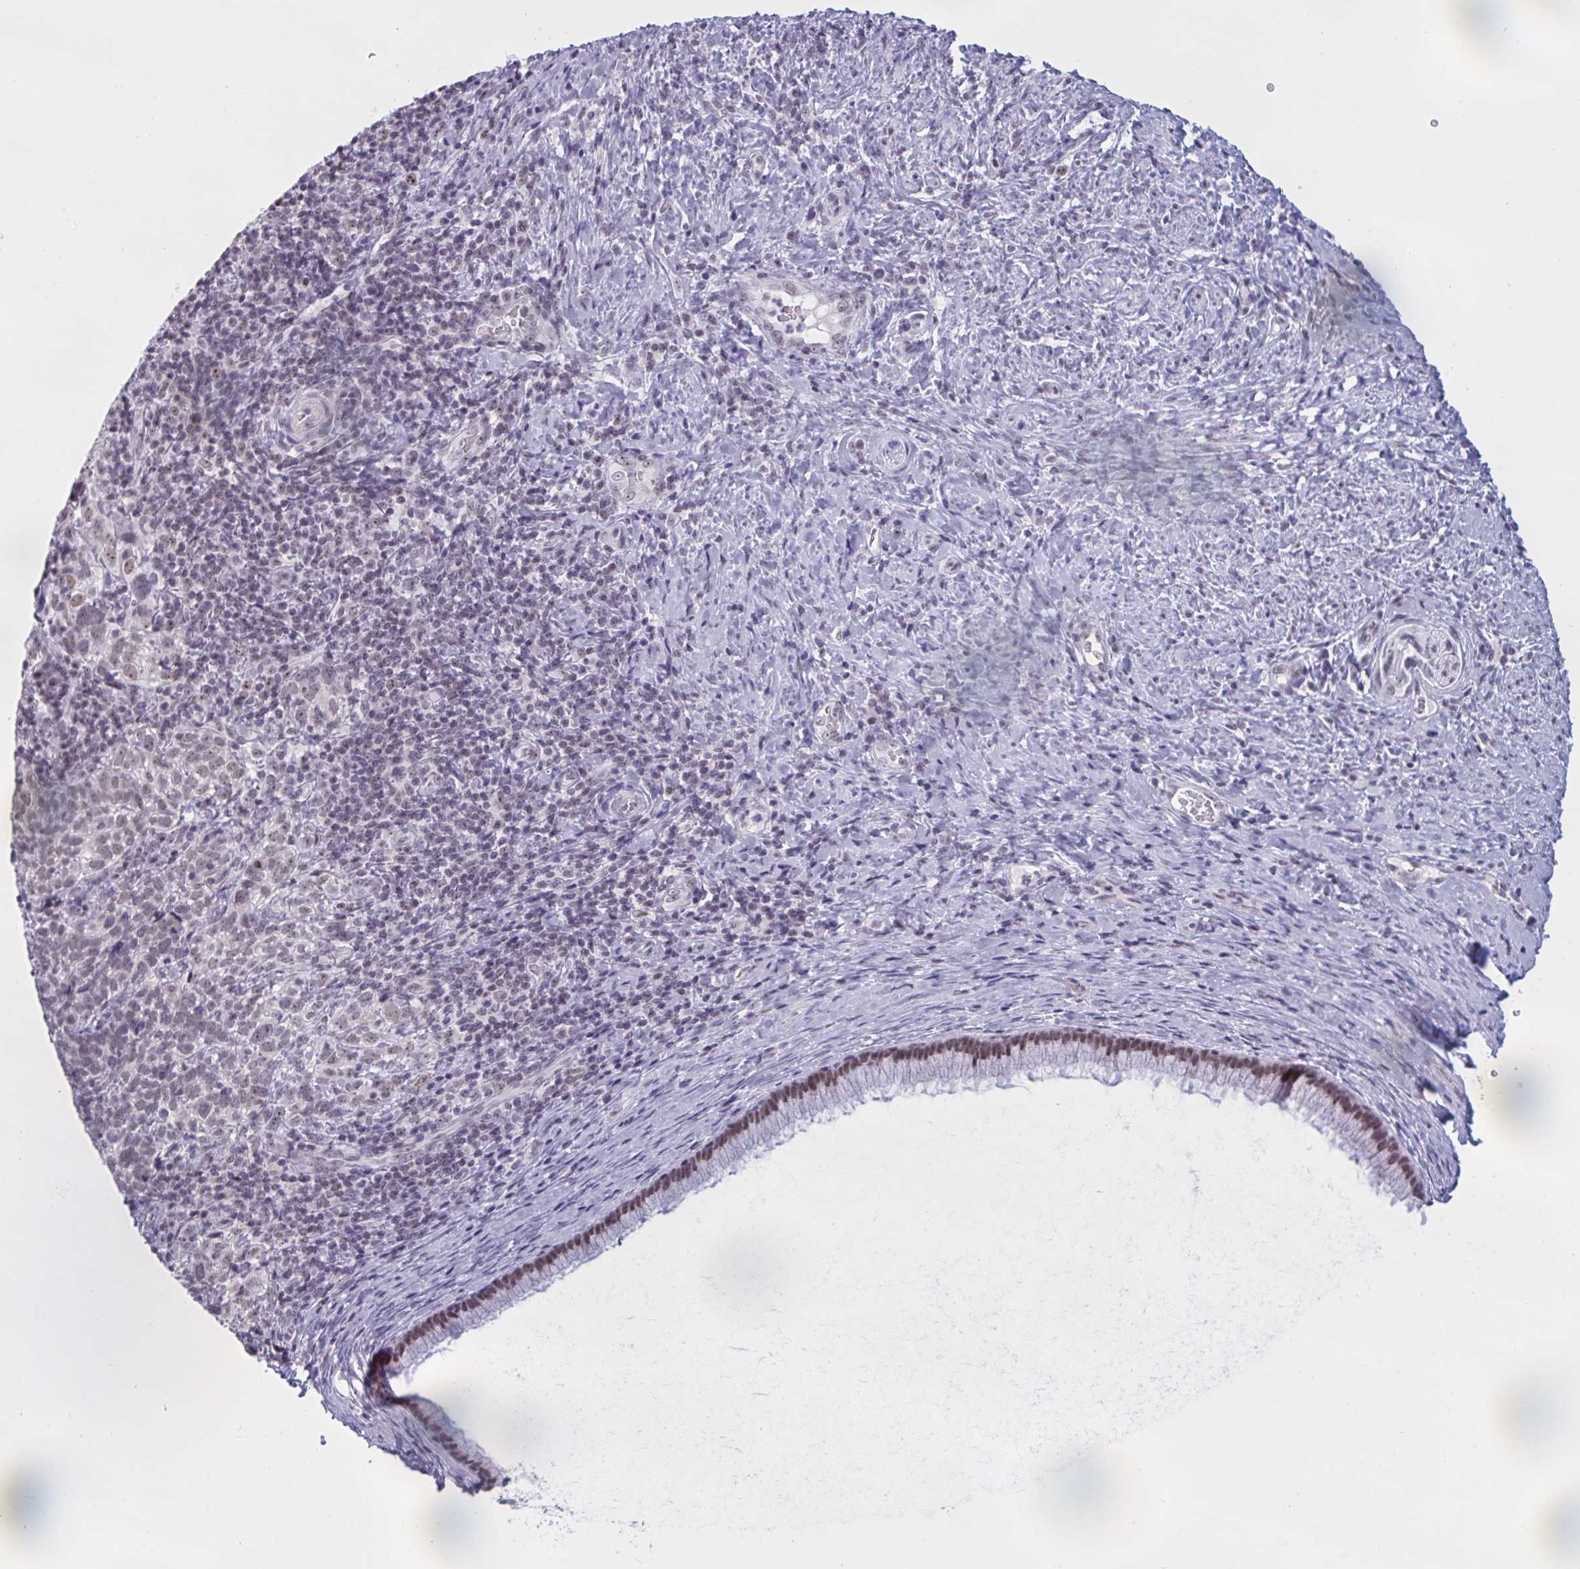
{"staining": {"intensity": "weak", "quantity": ">75%", "location": "nuclear"}, "tissue": "cervical cancer", "cell_type": "Tumor cells", "image_type": "cancer", "snomed": [{"axis": "morphology", "description": "Normal tissue, NOS"}, {"axis": "morphology", "description": "Squamous cell carcinoma, NOS"}, {"axis": "topography", "description": "Vagina"}, {"axis": "topography", "description": "Cervix"}], "caption": "High-power microscopy captured an immunohistochemistry histopathology image of cervical cancer, revealing weak nuclear expression in about >75% of tumor cells. Using DAB (brown) and hematoxylin (blue) stains, captured at high magnification using brightfield microscopy.", "gene": "TGM6", "patient": {"sex": "female", "age": 45}}